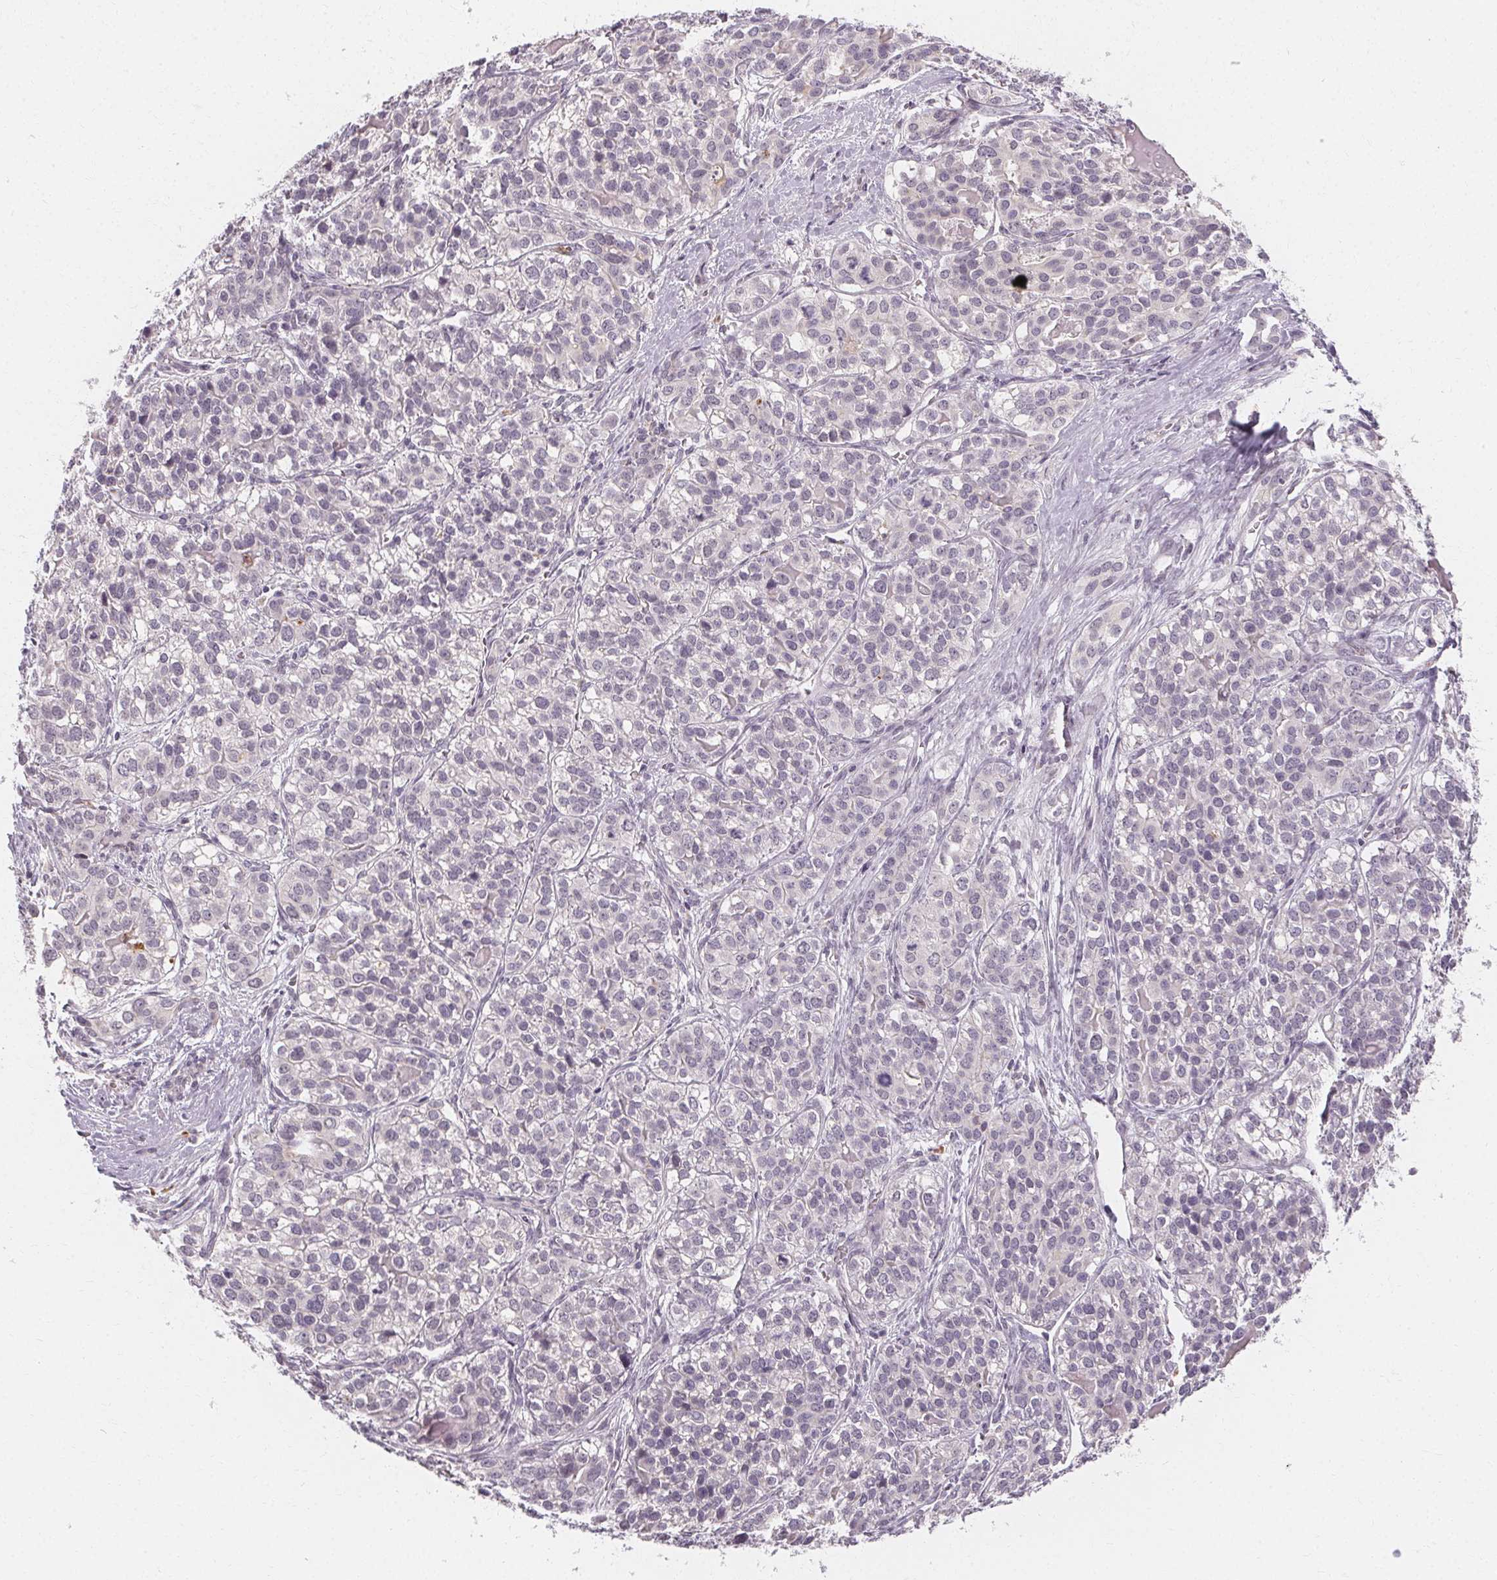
{"staining": {"intensity": "negative", "quantity": "none", "location": "none"}, "tissue": "liver cancer", "cell_type": "Tumor cells", "image_type": "cancer", "snomed": [{"axis": "morphology", "description": "Cholangiocarcinoma"}, {"axis": "topography", "description": "Liver"}], "caption": "DAB immunohistochemical staining of liver cancer demonstrates no significant staining in tumor cells.", "gene": "CLCNKB", "patient": {"sex": "male", "age": 56}}